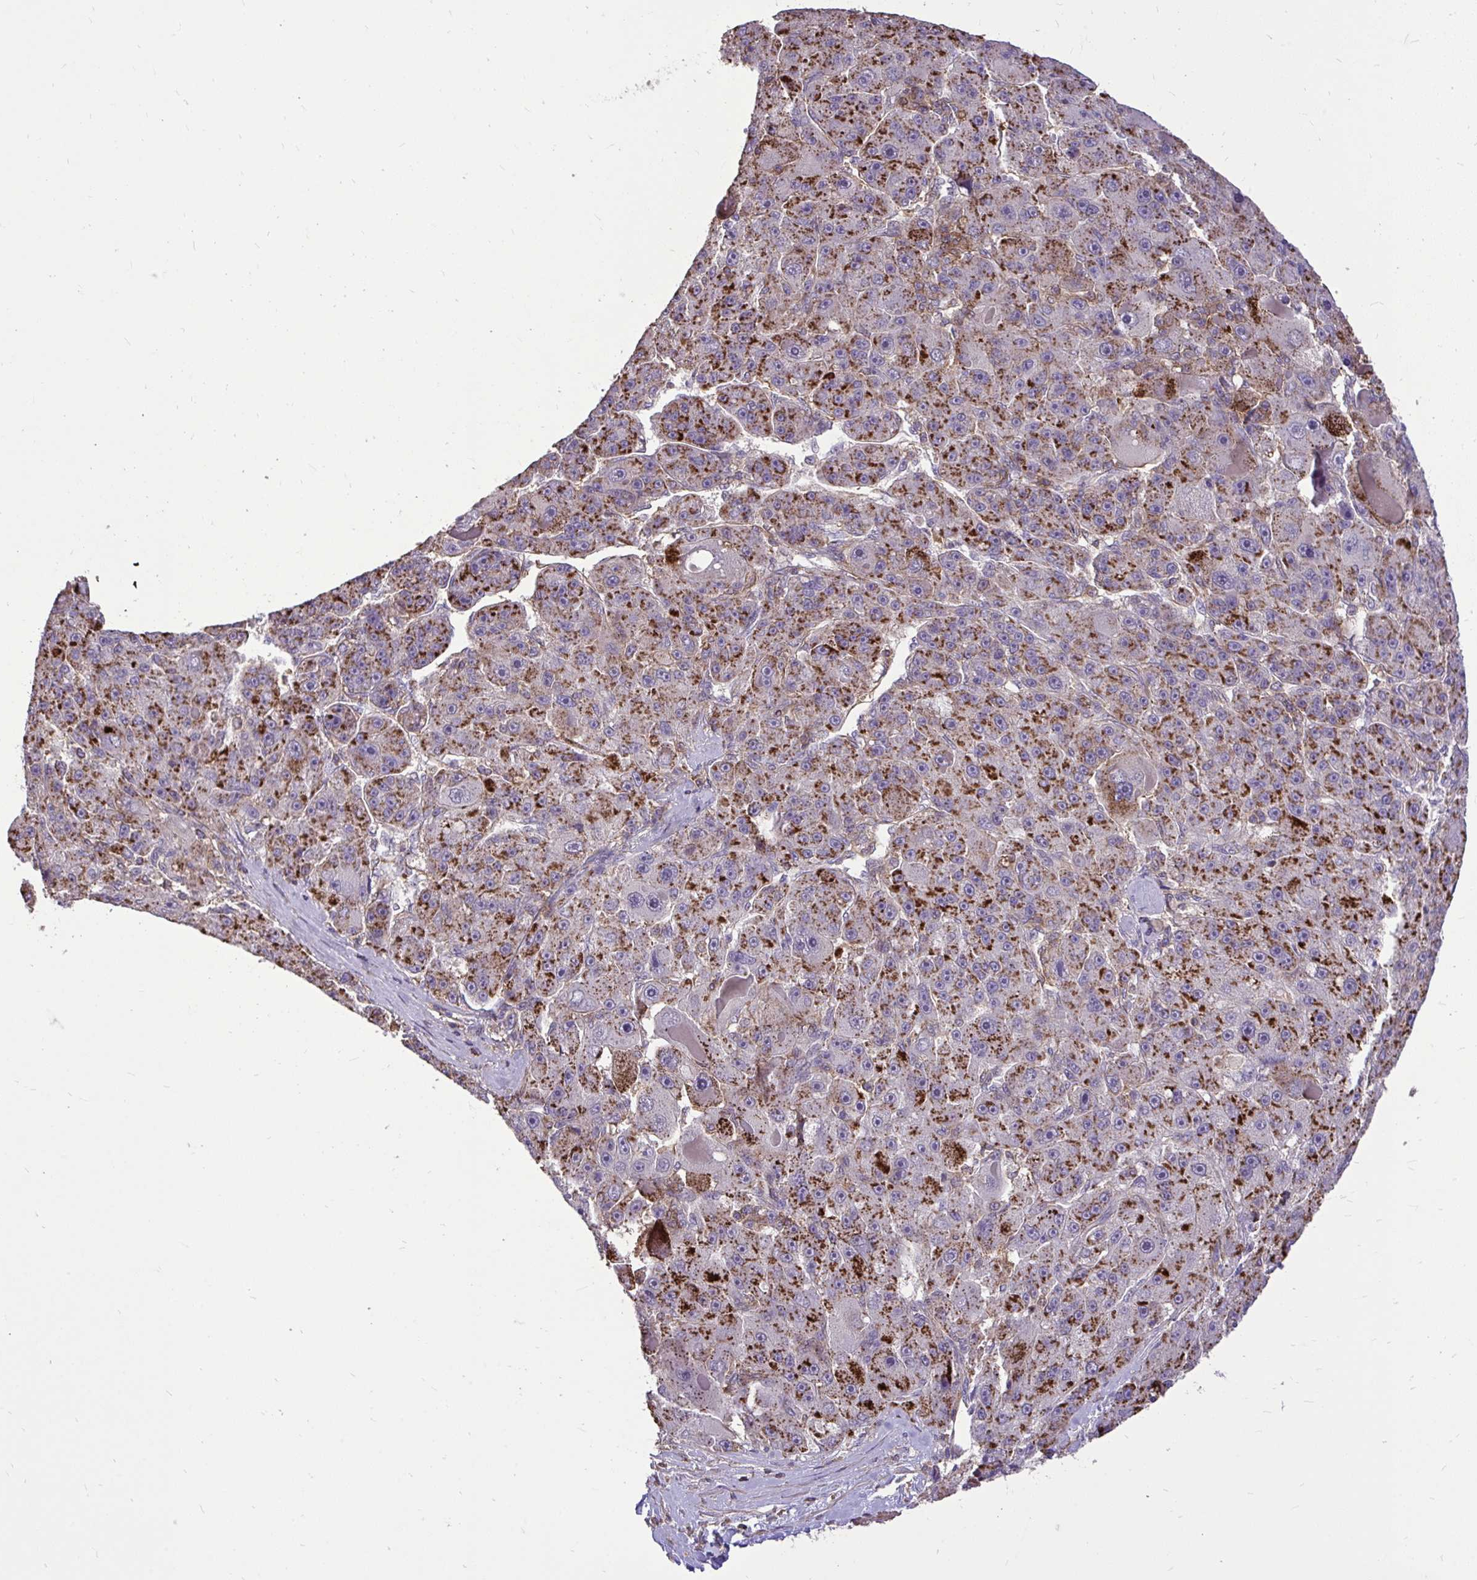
{"staining": {"intensity": "moderate", "quantity": ">75%", "location": "cytoplasmic/membranous"}, "tissue": "liver cancer", "cell_type": "Tumor cells", "image_type": "cancer", "snomed": [{"axis": "morphology", "description": "Carcinoma, Hepatocellular, NOS"}, {"axis": "topography", "description": "Liver"}], "caption": "A brown stain labels moderate cytoplasmic/membranous staining of a protein in liver cancer tumor cells. Nuclei are stained in blue.", "gene": "IGFL2", "patient": {"sex": "male", "age": 76}}